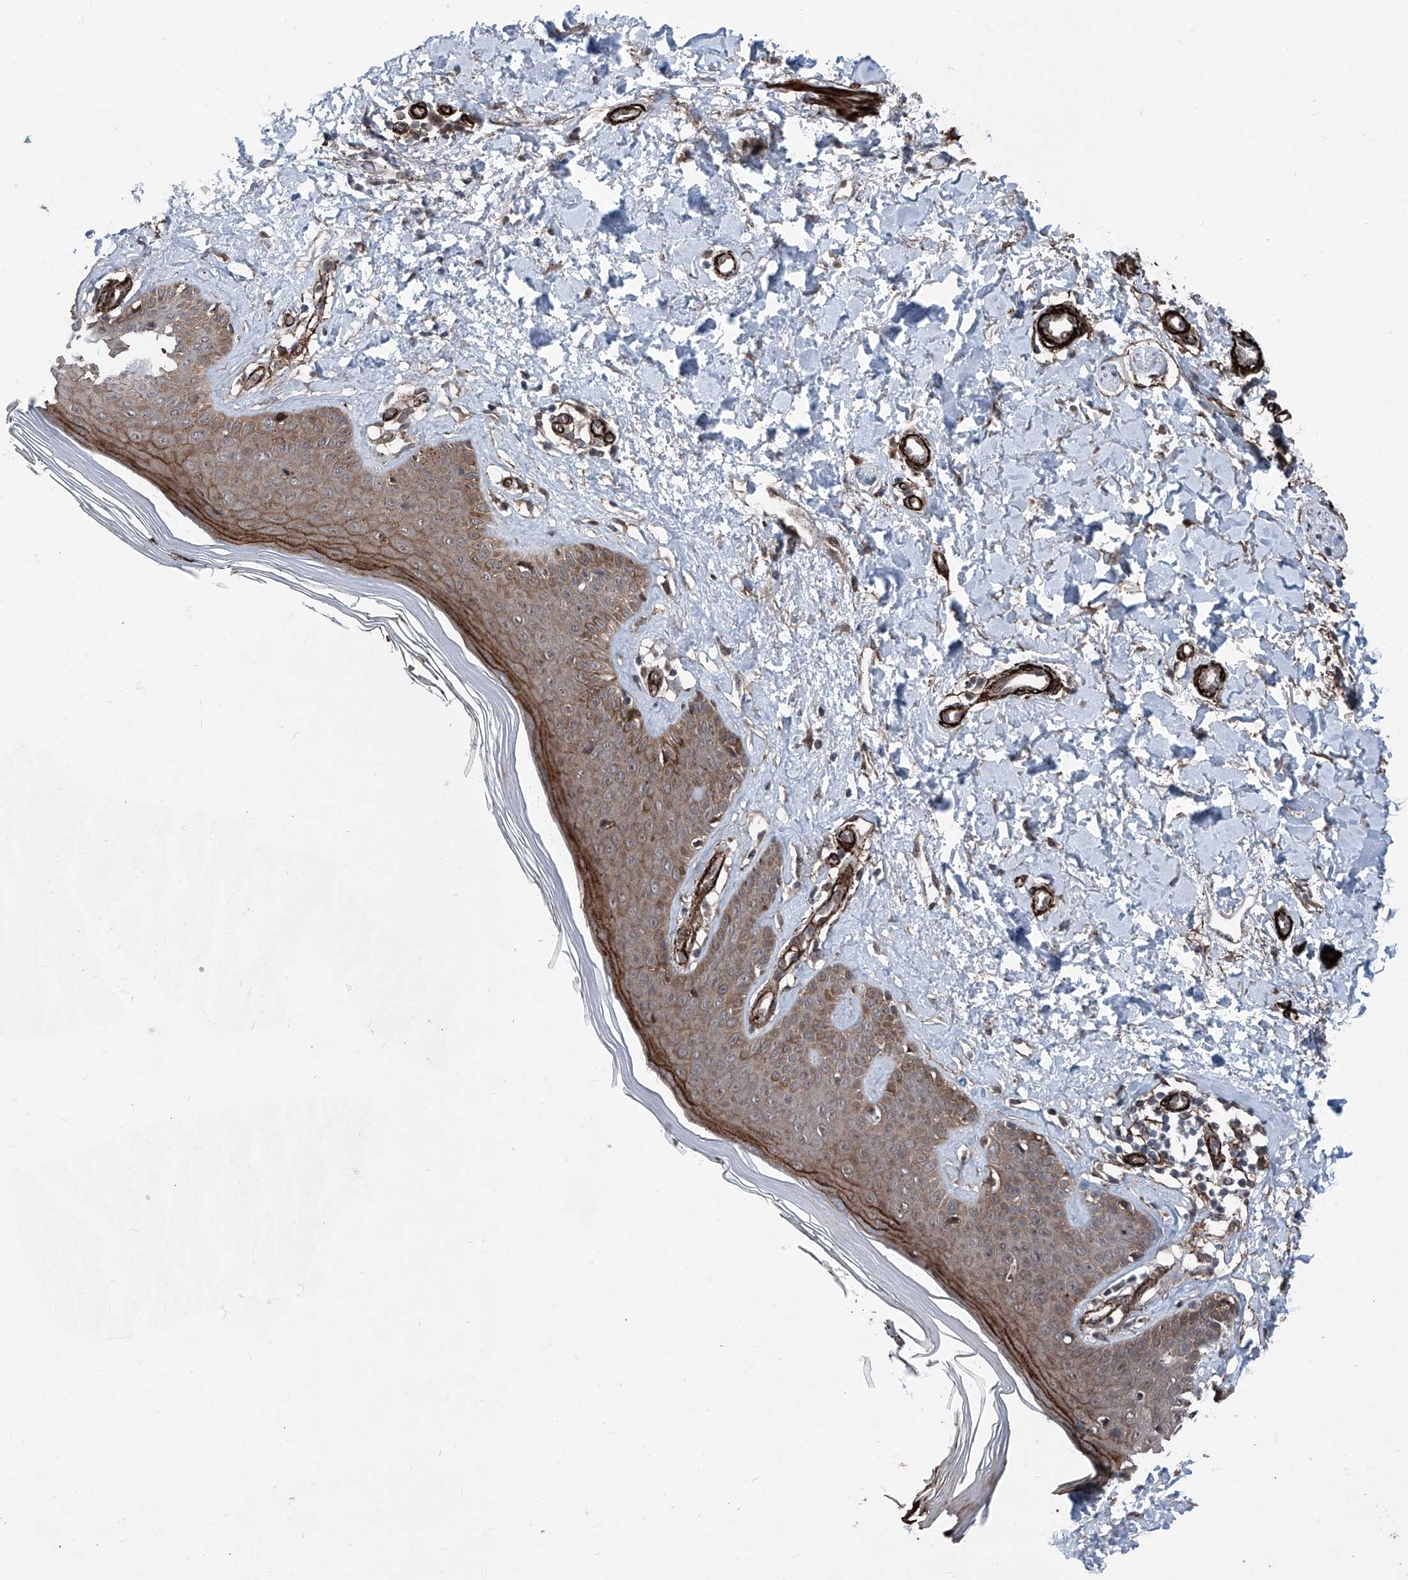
{"staining": {"intensity": "negative", "quantity": "none", "location": "none"}, "tissue": "skin", "cell_type": "Fibroblasts", "image_type": "normal", "snomed": [{"axis": "morphology", "description": "Normal tissue, NOS"}, {"axis": "topography", "description": "Skin"}], "caption": "An image of skin stained for a protein exhibits no brown staining in fibroblasts. The staining is performed using DAB brown chromogen with nuclei counter-stained in using hematoxylin.", "gene": "COA7", "patient": {"sex": "female", "age": 64}}